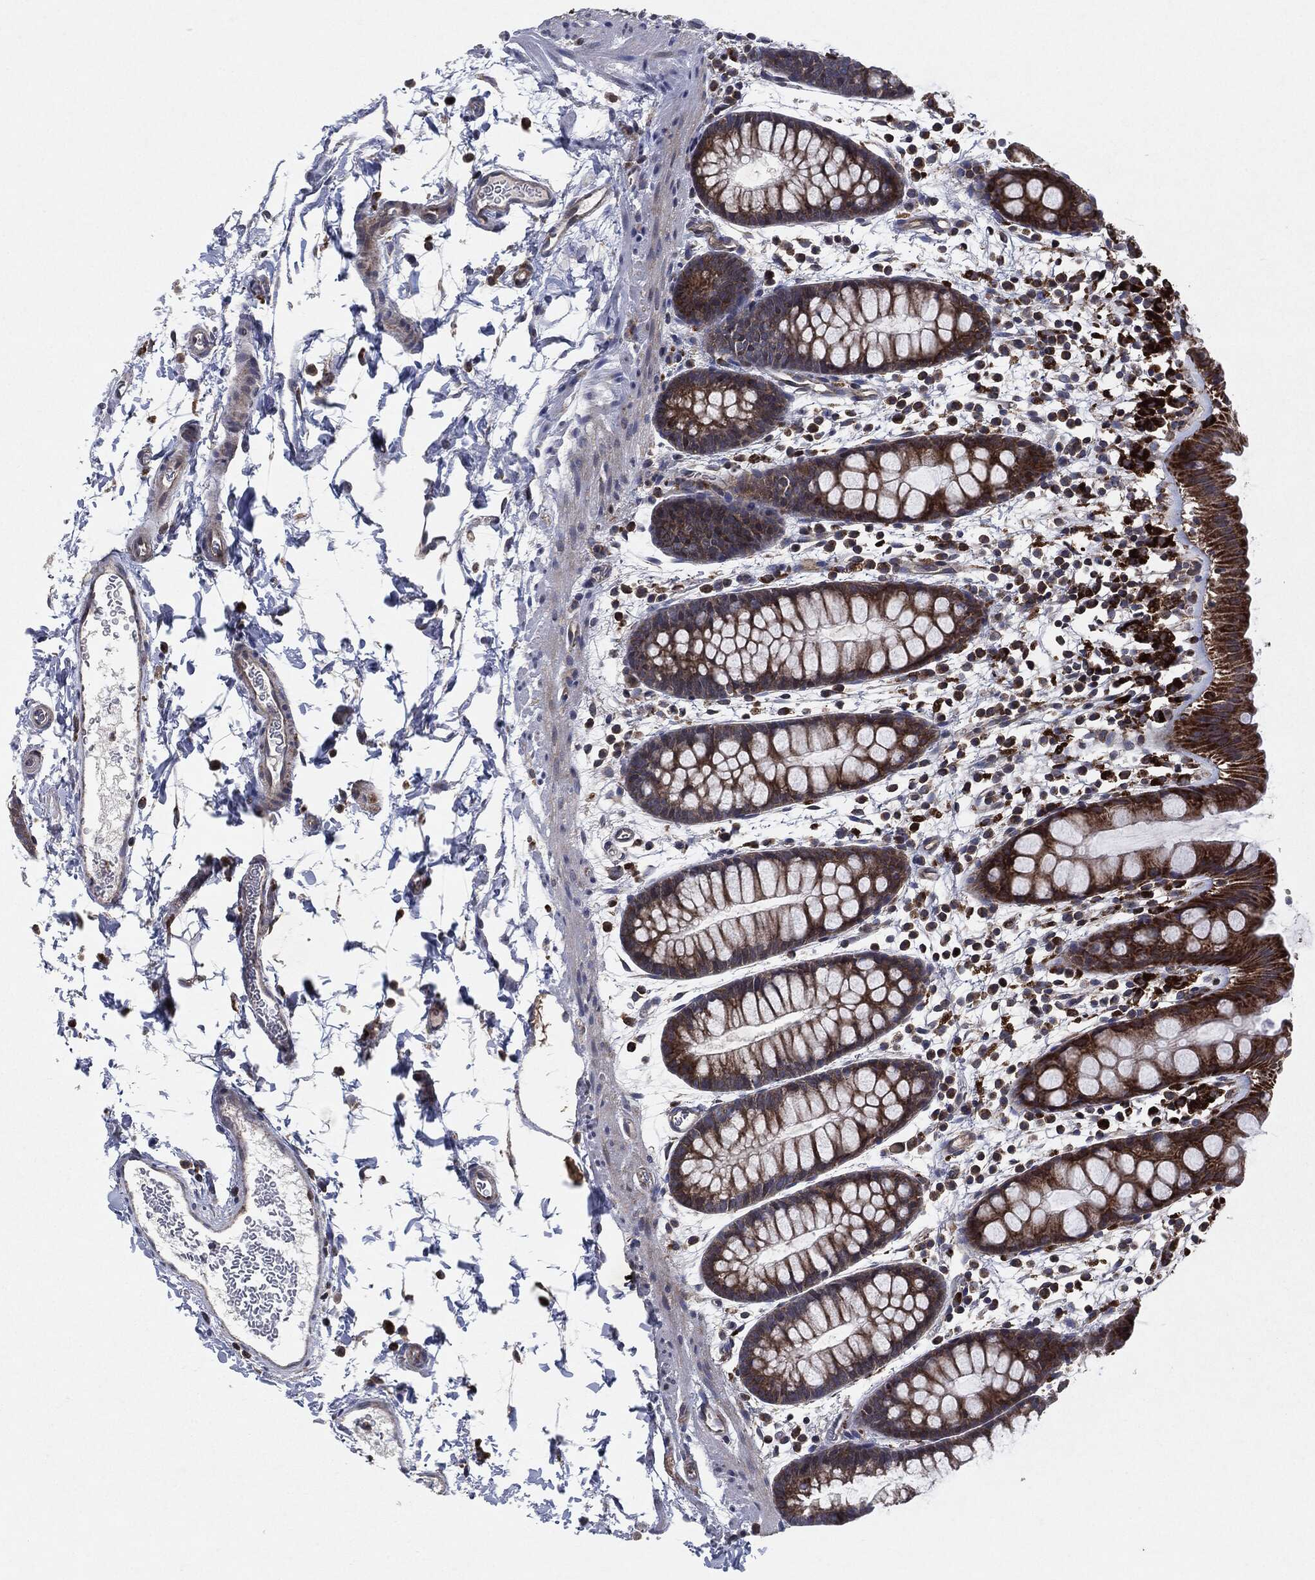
{"staining": {"intensity": "moderate", "quantity": "25%-75%", "location": "cytoplasmic/membranous"}, "tissue": "rectum", "cell_type": "Glandular cells", "image_type": "normal", "snomed": [{"axis": "morphology", "description": "Normal tissue, NOS"}, {"axis": "topography", "description": "Rectum"}], "caption": "Immunohistochemistry staining of benign rectum, which displays medium levels of moderate cytoplasmic/membranous expression in approximately 25%-75% of glandular cells indicating moderate cytoplasmic/membranous protein positivity. The staining was performed using DAB (brown) for protein detection and nuclei were counterstained in hematoxylin (blue).", "gene": "SLC31A2", "patient": {"sex": "male", "age": 57}}